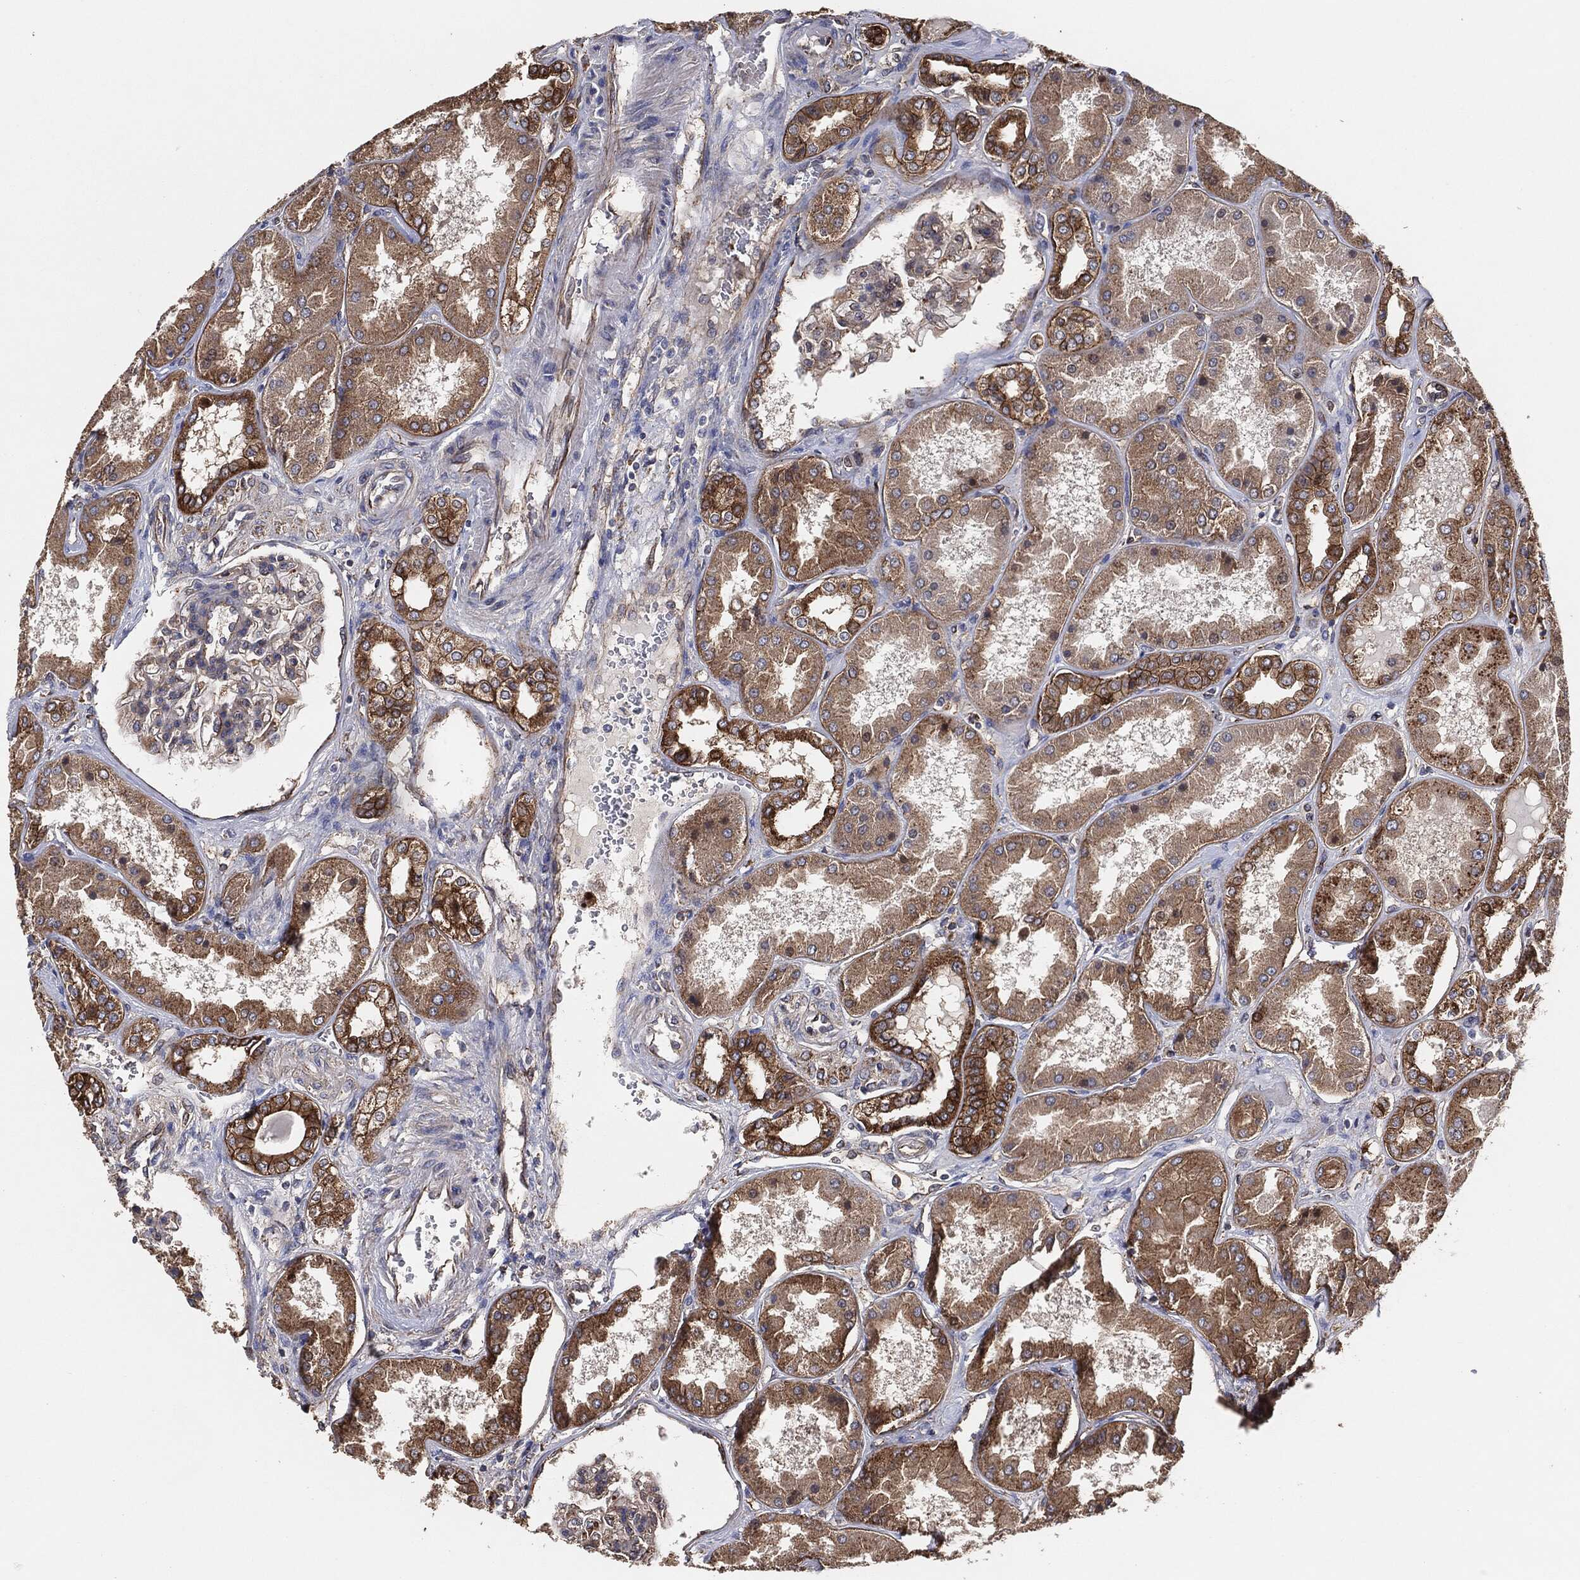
{"staining": {"intensity": "moderate", "quantity": "<25%", "location": "cytoplasmic/membranous"}, "tissue": "kidney", "cell_type": "Cells in glomeruli", "image_type": "normal", "snomed": [{"axis": "morphology", "description": "Normal tissue, NOS"}, {"axis": "topography", "description": "Kidney"}], "caption": "The histopathology image demonstrates immunohistochemical staining of unremarkable kidney. There is moderate cytoplasmic/membranous staining is appreciated in approximately <25% of cells in glomeruli. Nuclei are stained in blue.", "gene": "CTNNA1", "patient": {"sex": "female", "age": 56}}